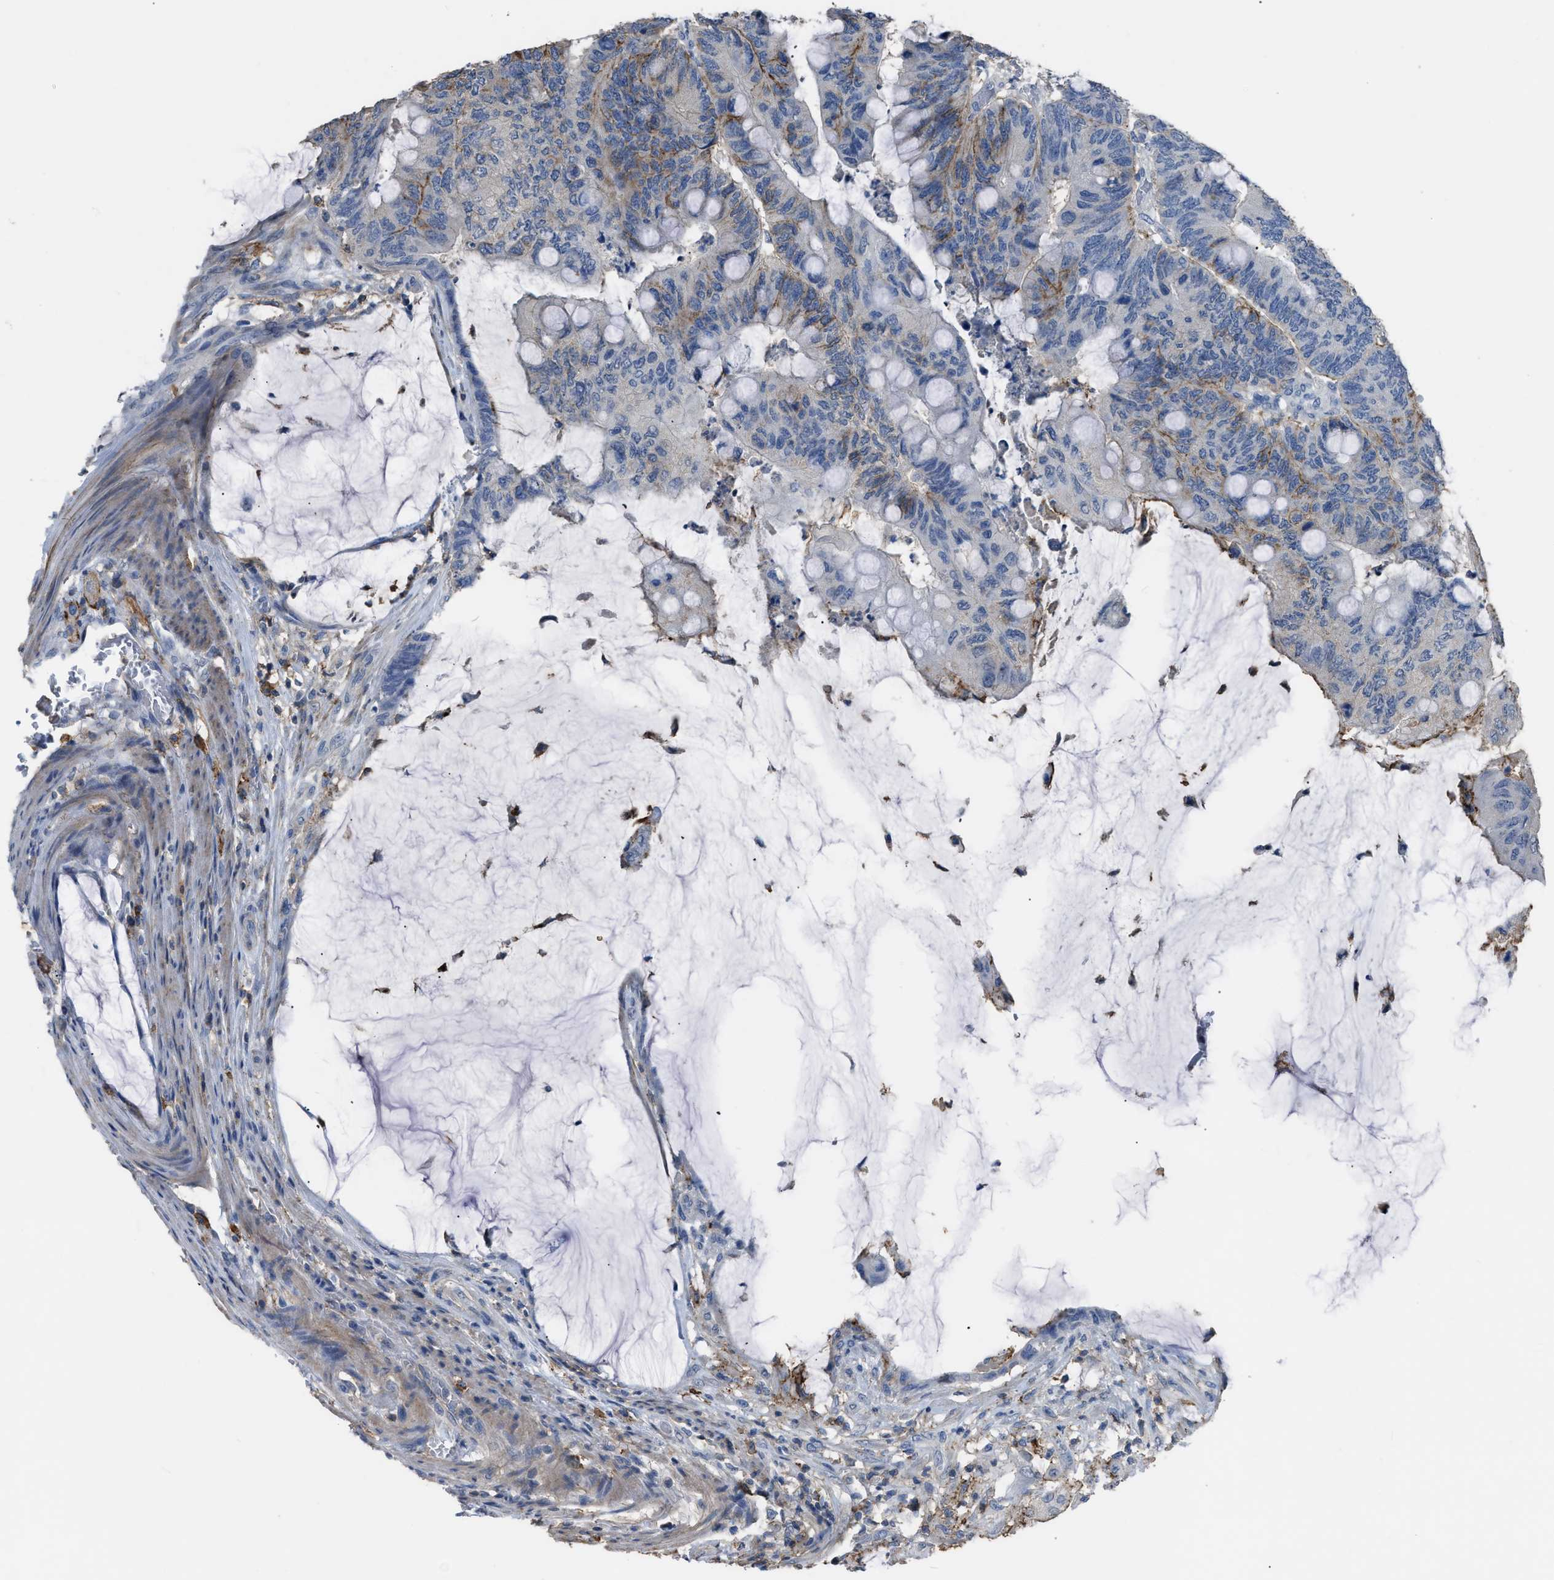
{"staining": {"intensity": "moderate", "quantity": "25%-75%", "location": "cytoplasmic/membranous"}, "tissue": "colorectal cancer", "cell_type": "Tumor cells", "image_type": "cancer", "snomed": [{"axis": "morphology", "description": "Normal tissue, NOS"}, {"axis": "morphology", "description": "Adenocarcinoma, NOS"}, {"axis": "topography", "description": "Rectum"}], "caption": "This is an image of immunohistochemistry (IHC) staining of adenocarcinoma (colorectal), which shows moderate positivity in the cytoplasmic/membranous of tumor cells.", "gene": "OR51E1", "patient": {"sex": "male", "age": 92}}